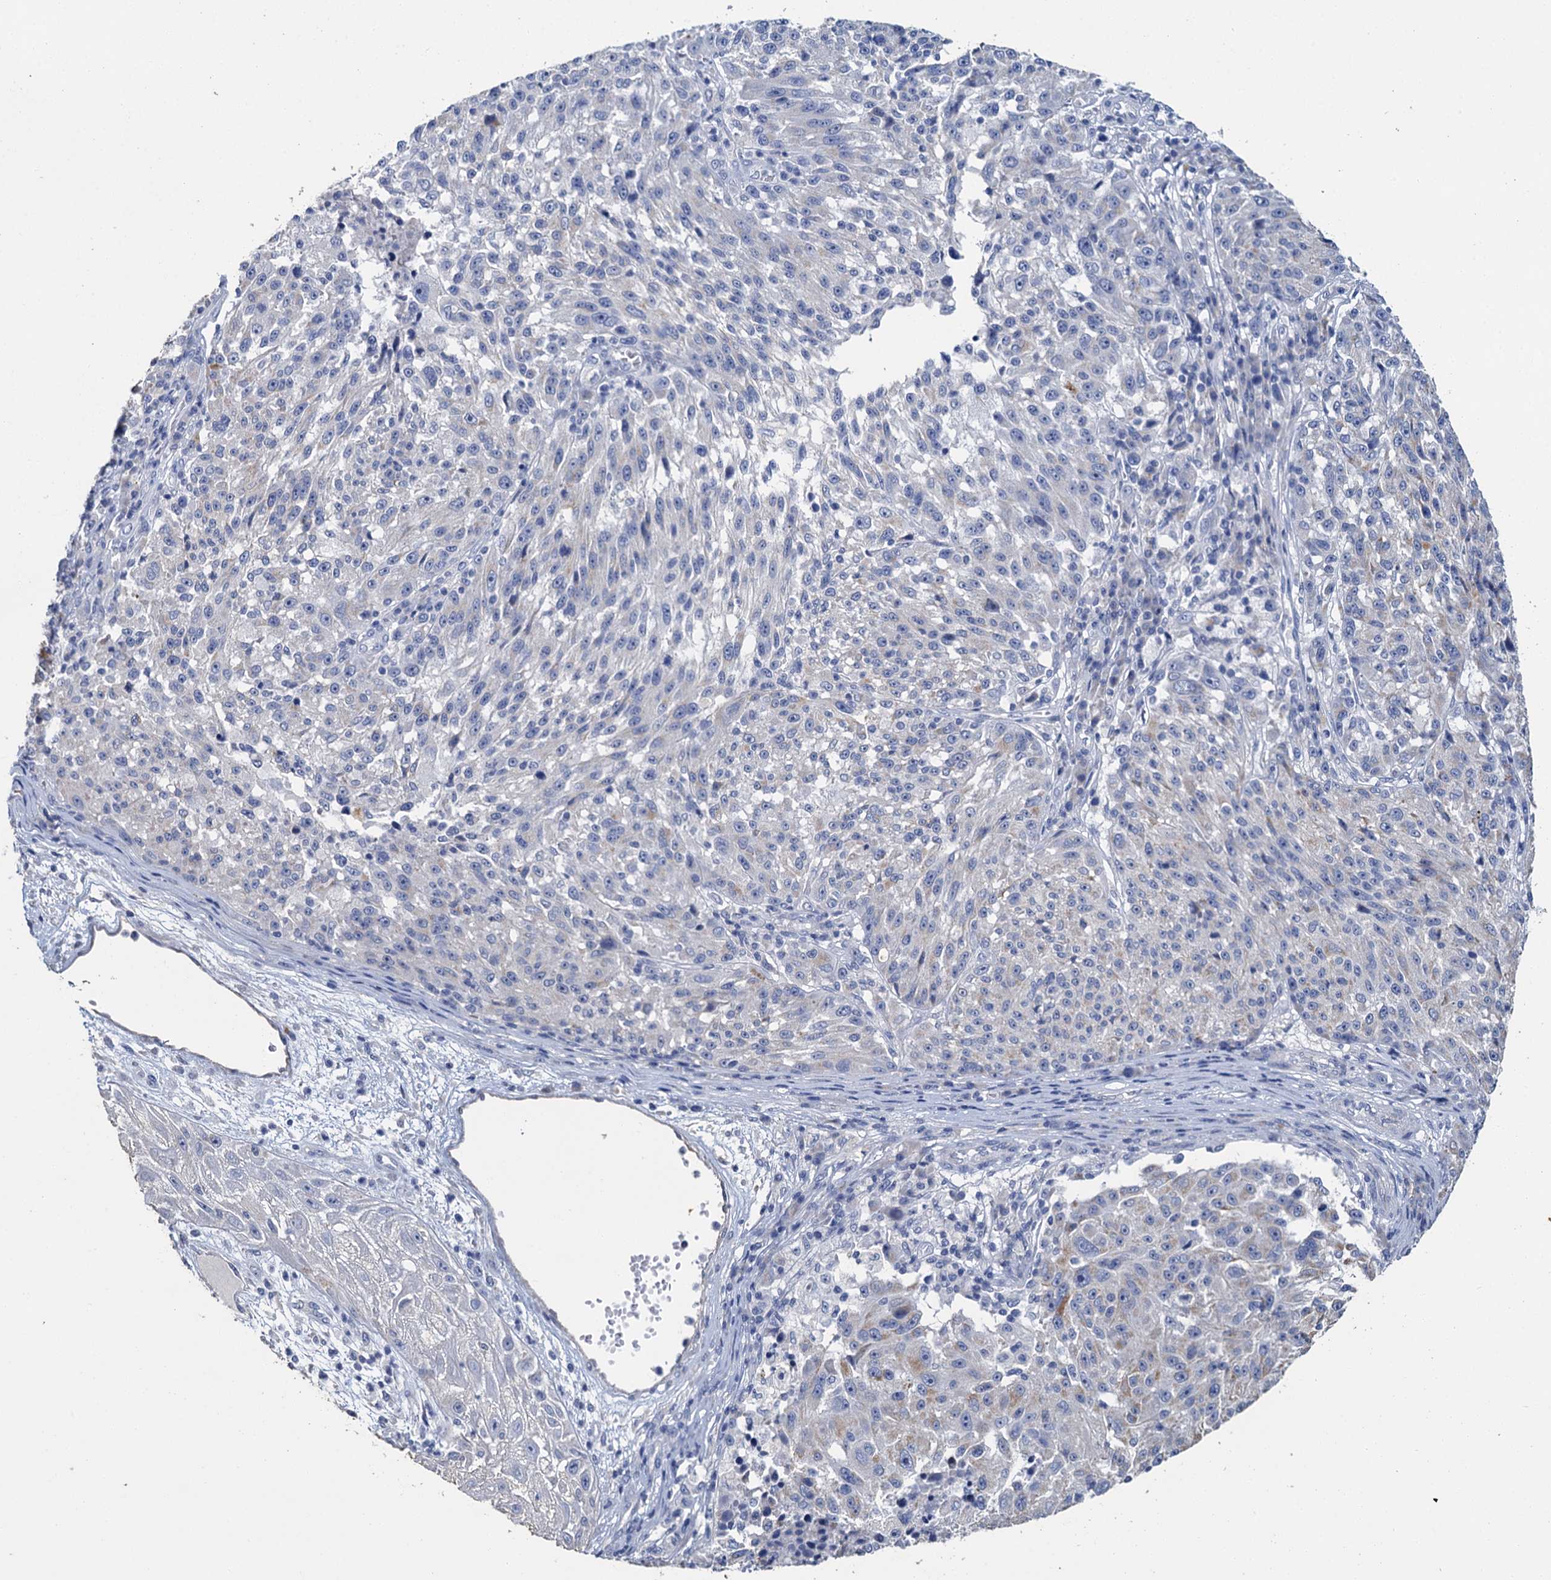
{"staining": {"intensity": "negative", "quantity": "none", "location": "none"}, "tissue": "melanoma", "cell_type": "Tumor cells", "image_type": "cancer", "snomed": [{"axis": "morphology", "description": "Malignant melanoma, NOS"}, {"axis": "topography", "description": "Skin"}], "caption": "Immunohistochemistry (IHC) micrograph of malignant melanoma stained for a protein (brown), which exhibits no expression in tumor cells.", "gene": "SNCB", "patient": {"sex": "male", "age": 53}}